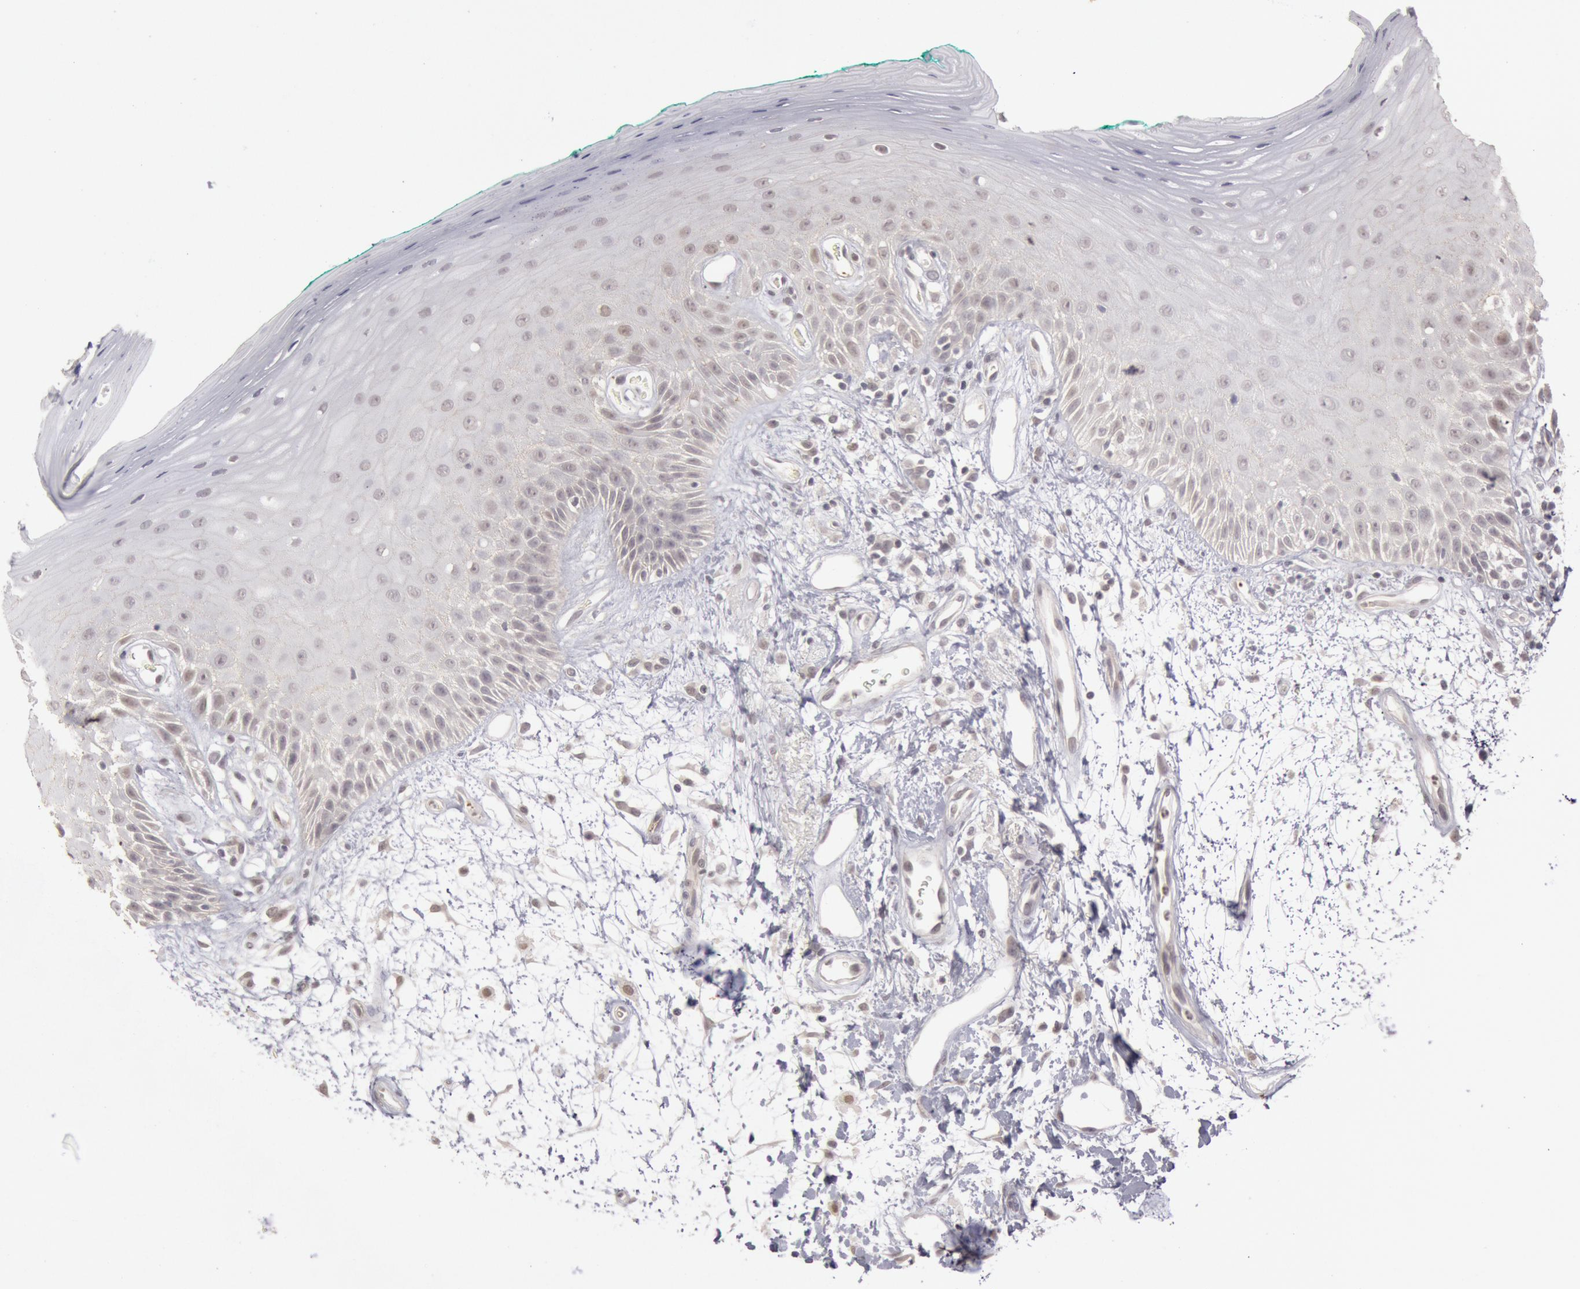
{"staining": {"intensity": "negative", "quantity": "none", "location": "none"}, "tissue": "oral mucosa", "cell_type": "Squamous epithelial cells", "image_type": "normal", "snomed": [{"axis": "morphology", "description": "Normal tissue, NOS"}, {"axis": "morphology", "description": "Squamous cell carcinoma, NOS"}, {"axis": "topography", "description": "Skeletal muscle"}, {"axis": "topography", "description": "Oral tissue"}, {"axis": "topography", "description": "Head-Neck"}], "caption": "Histopathology image shows no significant protein expression in squamous epithelial cells of unremarkable oral mucosa. (Brightfield microscopy of DAB IHC at high magnification).", "gene": "RIMBP3B", "patient": {"sex": "female", "age": 84}}